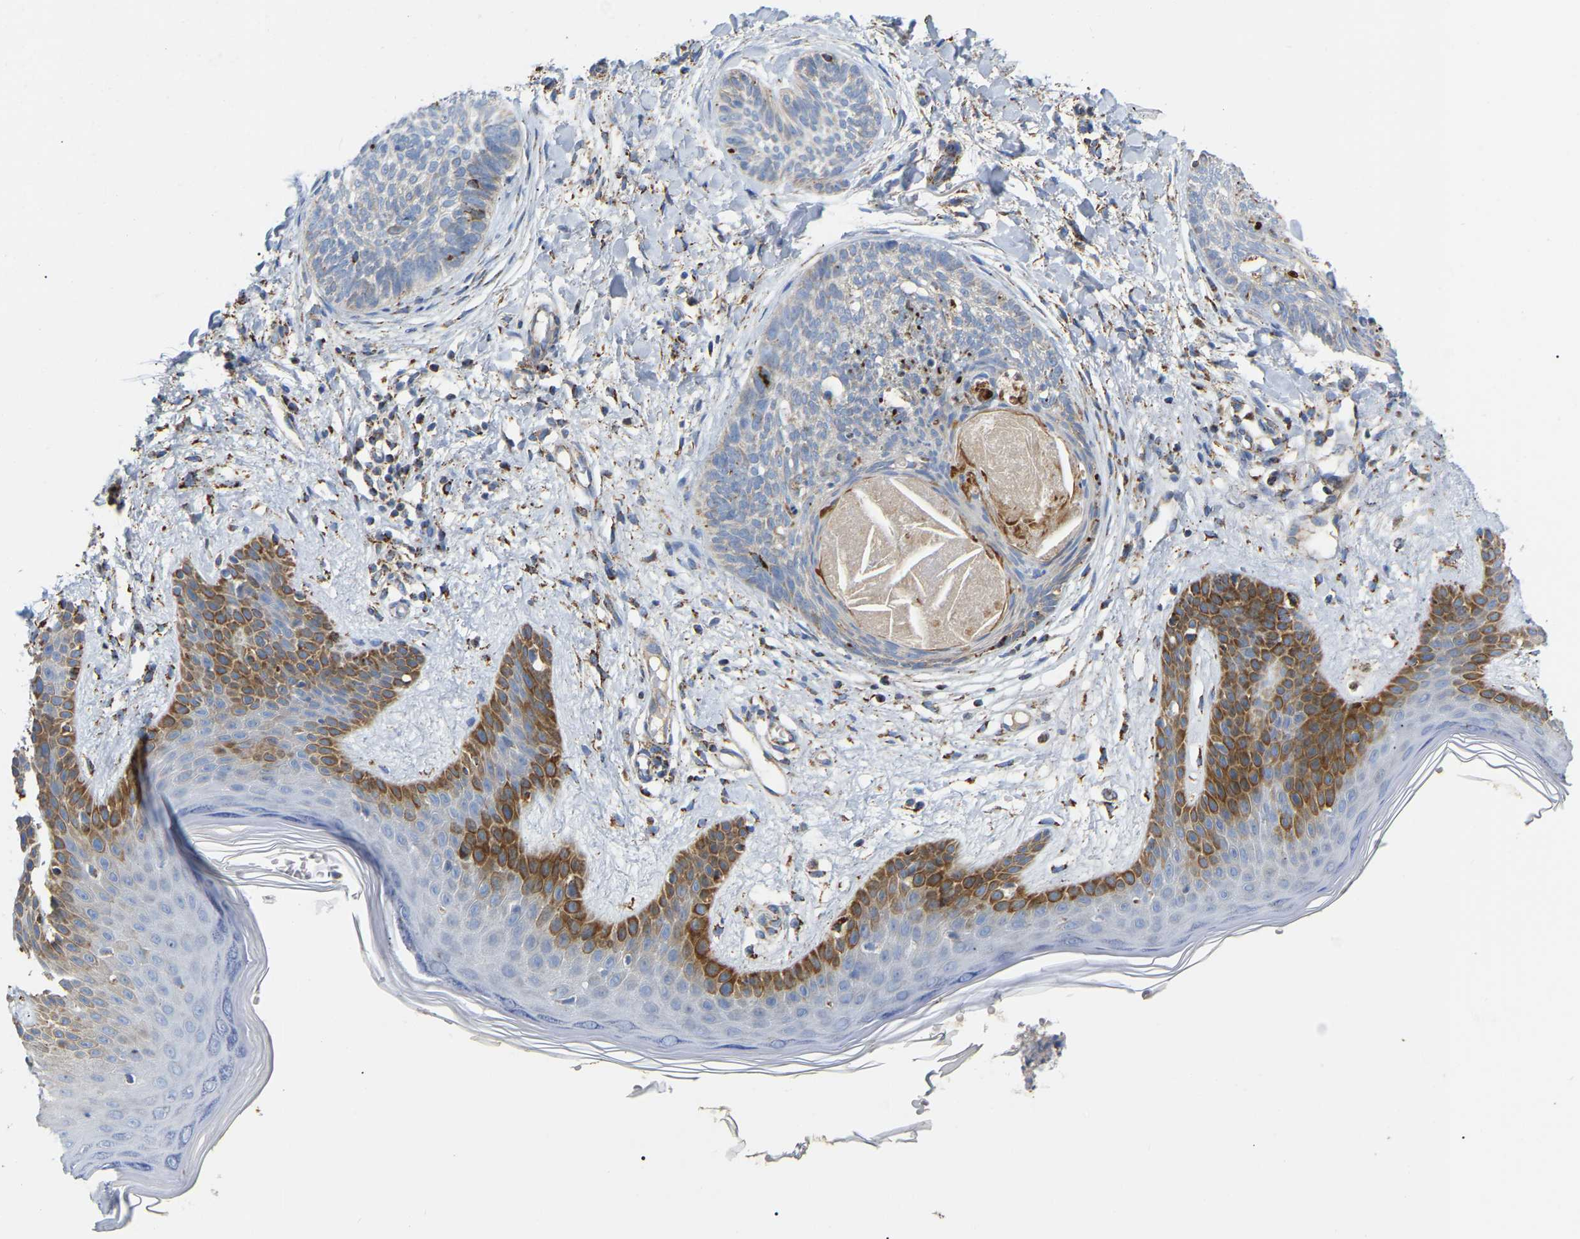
{"staining": {"intensity": "moderate", "quantity": "<25%", "location": "cytoplasmic/membranous"}, "tissue": "skin cancer", "cell_type": "Tumor cells", "image_type": "cancer", "snomed": [{"axis": "morphology", "description": "Basal cell carcinoma"}, {"axis": "topography", "description": "Skin"}], "caption": "A histopathology image of skin basal cell carcinoma stained for a protein demonstrates moderate cytoplasmic/membranous brown staining in tumor cells. (IHC, brightfield microscopy, high magnification).", "gene": "HIBADH", "patient": {"sex": "female", "age": 59}}